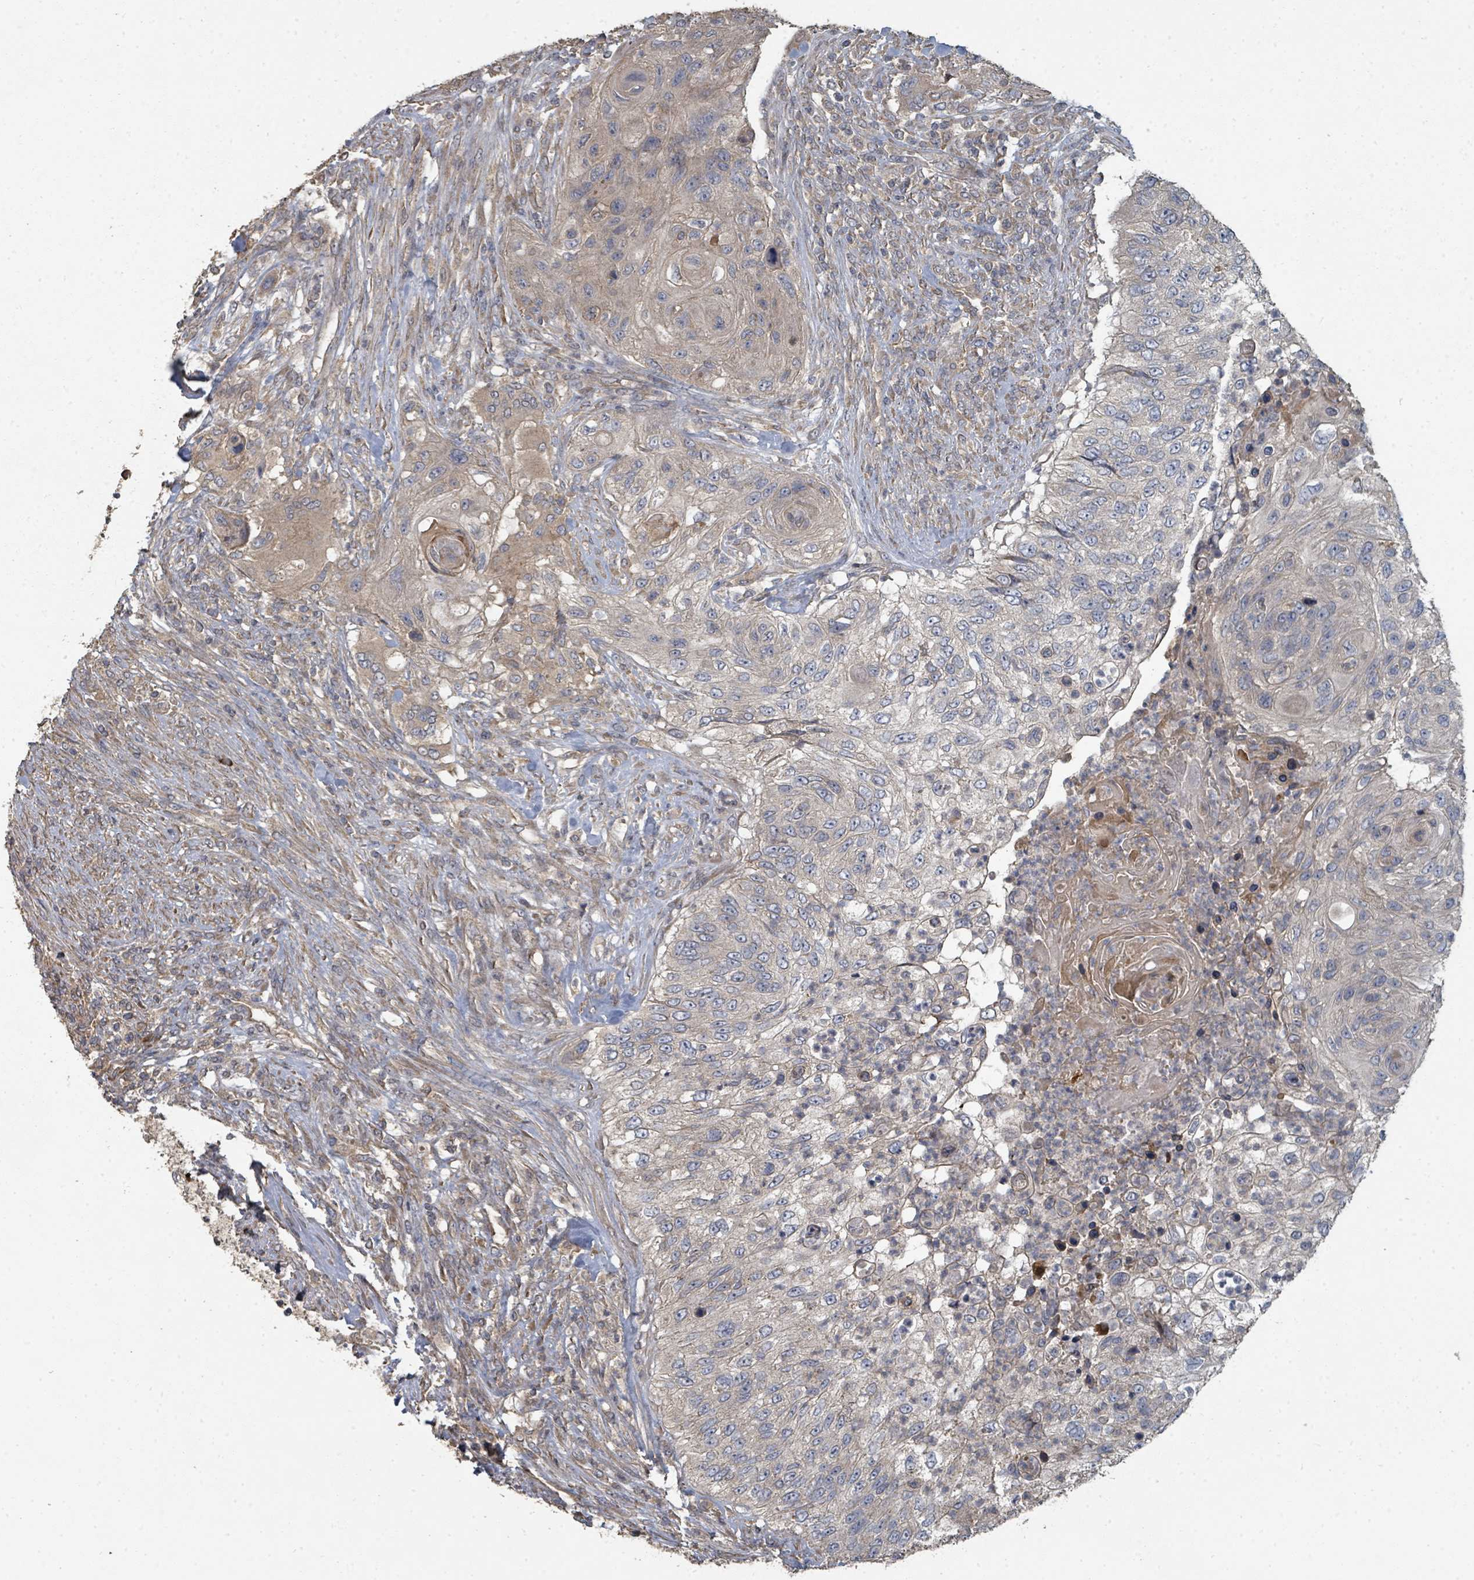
{"staining": {"intensity": "negative", "quantity": "none", "location": "none"}, "tissue": "urothelial cancer", "cell_type": "Tumor cells", "image_type": "cancer", "snomed": [{"axis": "morphology", "description": "Urothelial carcinoma, High grade"}, {"axis": "topography", "description": "Urinary bladder"}], "caption": "High magnification brightfield microscopy of high-grade urothelial carcinoma stained with DAB (brown) and counterstained with hematoxylin (blue): tumor cells show no significant positivity.", "gene": "WDFY1", "patient": {"sex": "female", "age": 60}}